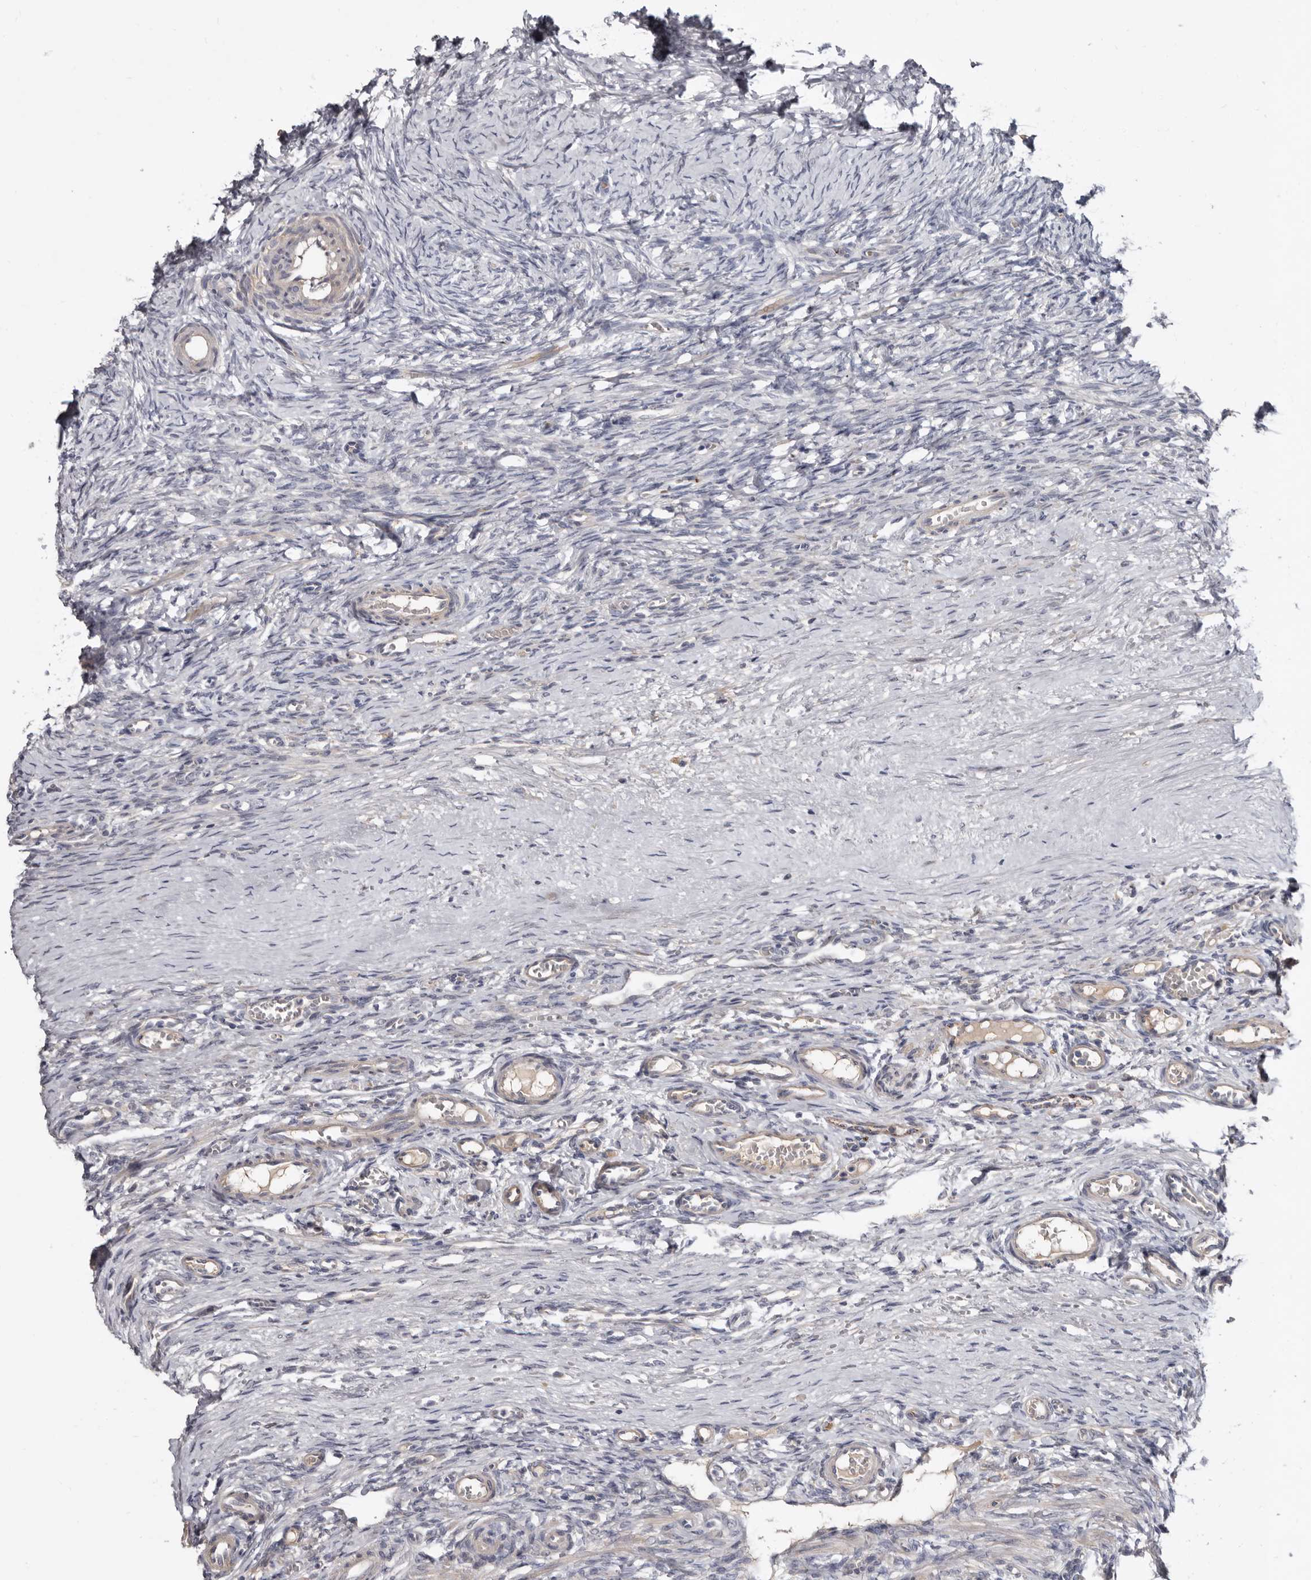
{"staining": {"intensity": "negative", "quantity": "none", "location": "none"}, "tissue": "ovary", "cell_type": "Ovarian stroma cells", "image_type": "normal", "snomed": [{"axis": "morphology", "description": "Adenocarcinoma, NOS"}, {"axis": "topography", "description": "Endometrium"}], "caption": "Ovary stained for a protein using IHC displays no staining ovarian stroma cells.", "gene": "SPTA1", "patient": {"sex": "female", "age": 32}}